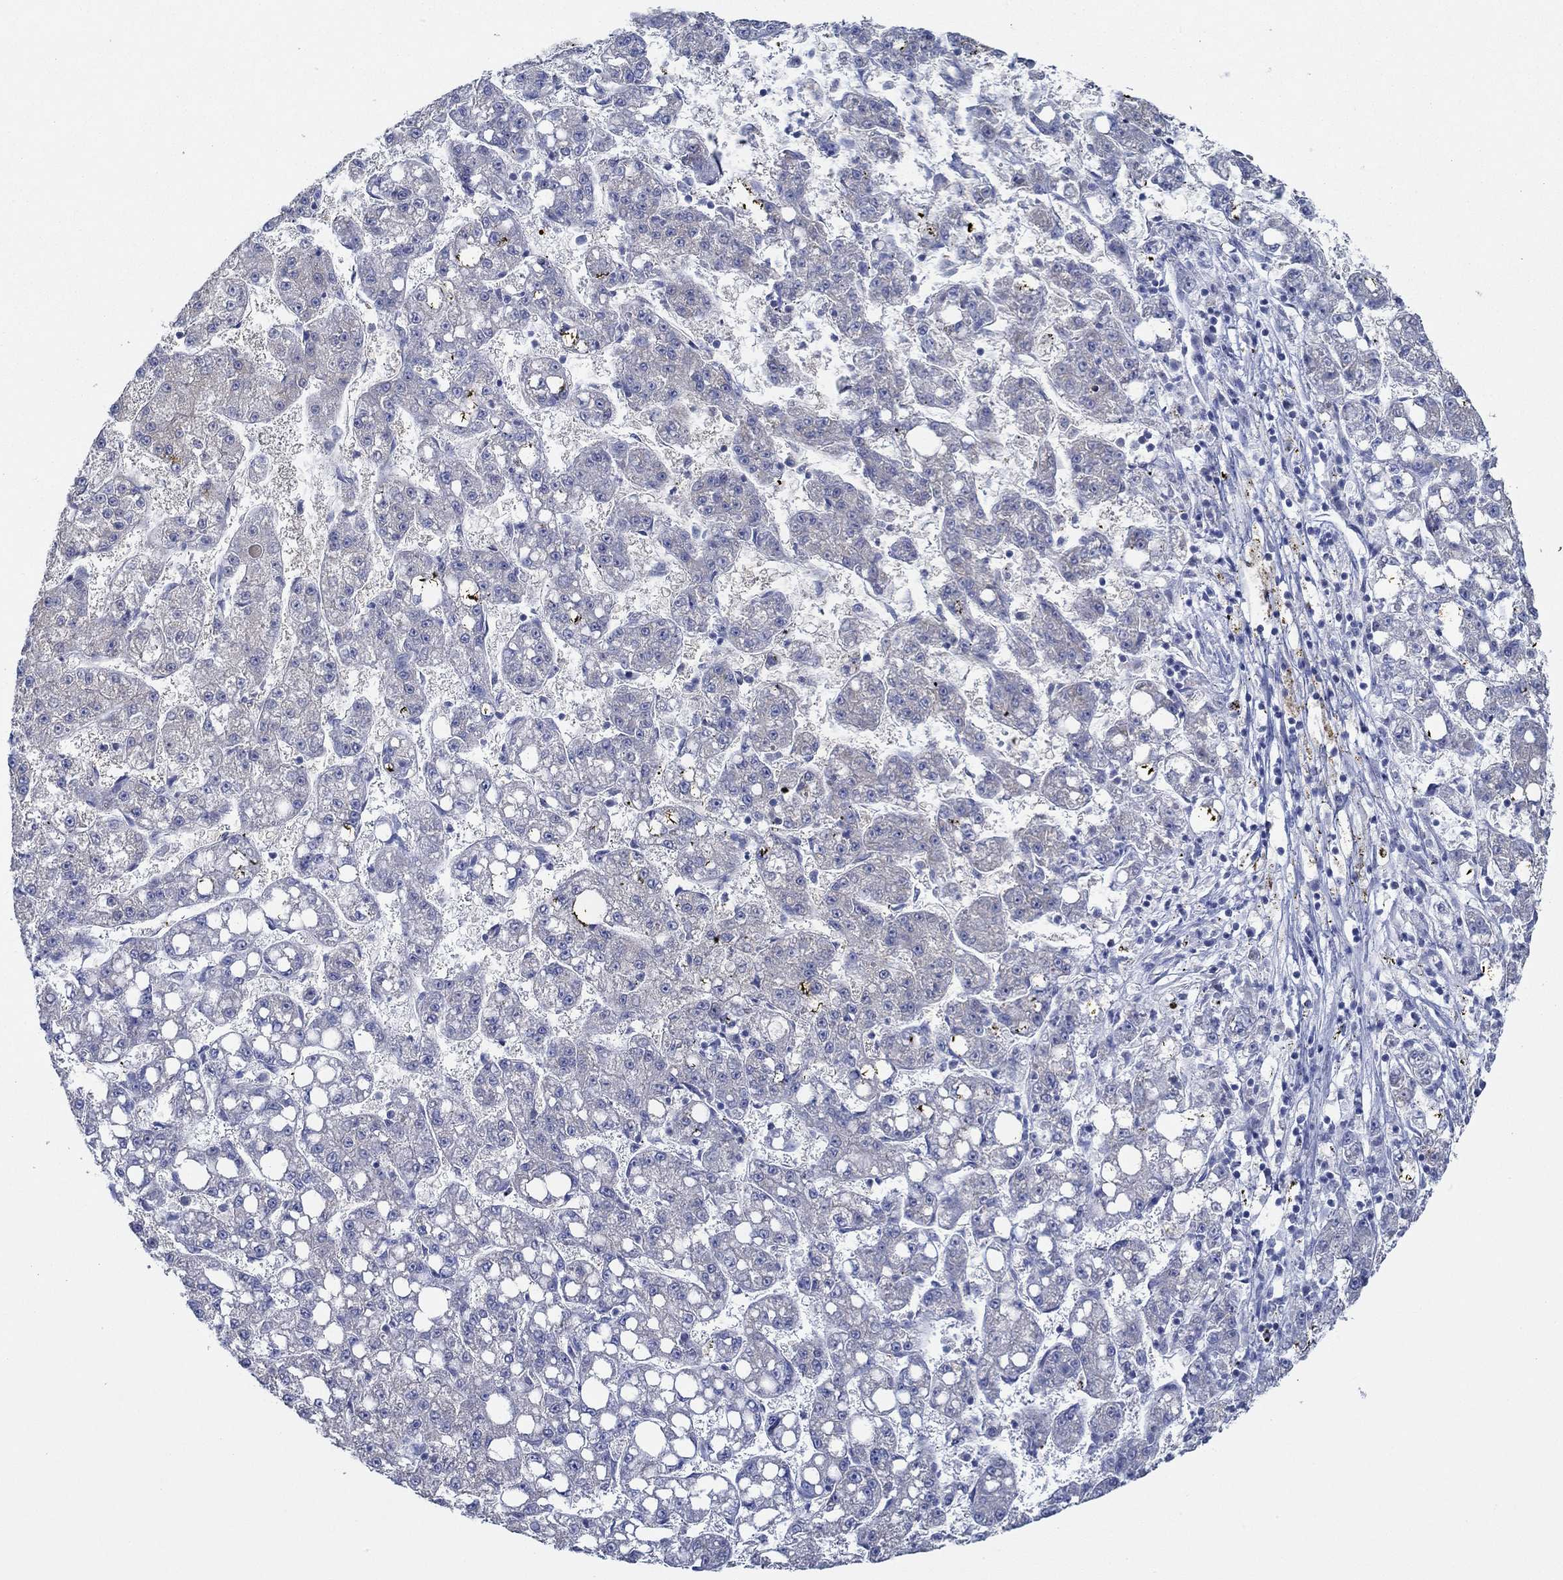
{"staining": {"intensity": "negative", "quantity": "none", "location": "none"}, "tissue": "liver cancer", "cell_type": "Tumor cells", "image_type": "cancer", "snomed": [{"axis": "morphology", "description": "Carcinoma, Hepatocellular, NOS"}, {"axis": "topography", "description": "Liver"}], "caption": "Immunohistochemistry (IHC) of liver cancer (hepatocellular carcinoma) shows no expression in tumor cells.", "gene": "SLC27A3", "patient": {"sex": "female", "age": 65}}